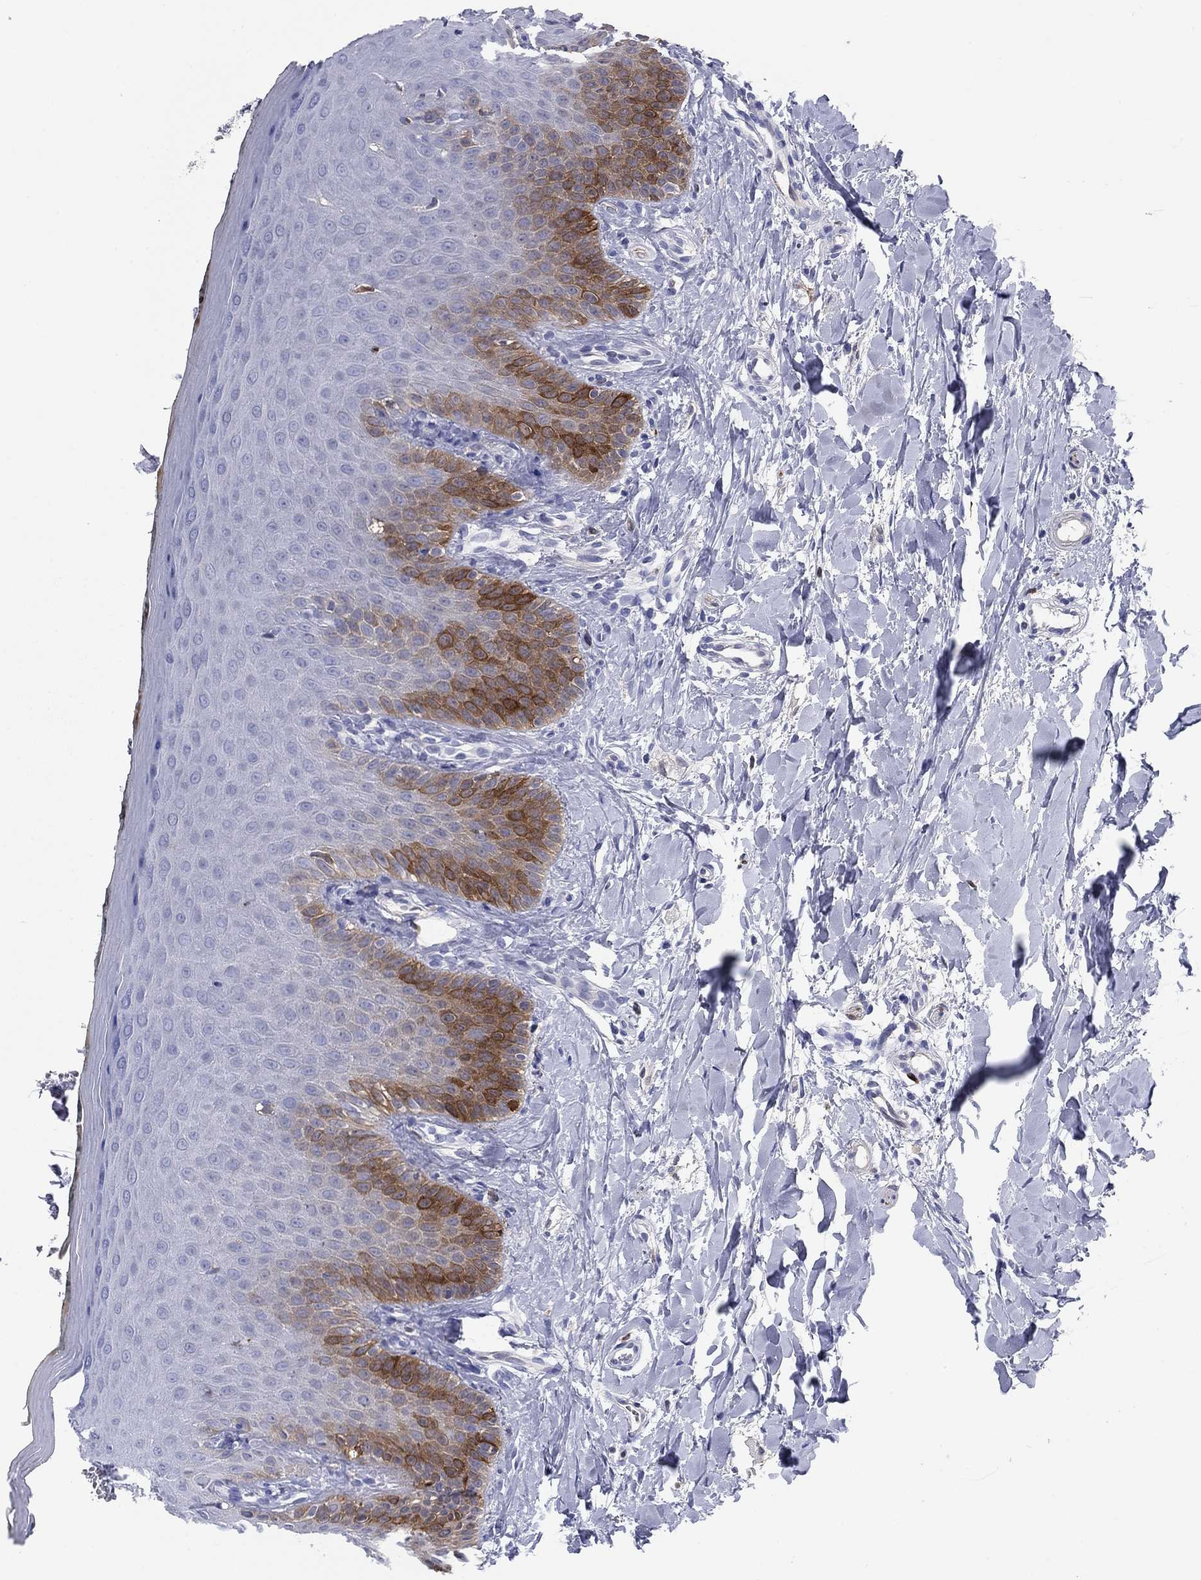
{"staining": {"intensity": "strong", "quantity": "<25%", "location": "cytoplasmic/membranous"}, "tissue": "oral mucosa", "cell_type": "Squamous epithelial cells", "image_type": "normal", "snomed": [{"axis": "morphology", "description": "Normal tissue, NOS"}, {"axis": "topography", "description": "Oral tissue"}], "caption": "Protein staining of normal oral mucosa exhibits strong cytoplasmic/membranous expression in approximately <25% of squamous epithelial cells.", "gene": "STMN1", "patient": {"sex": "female", "age": 43}}